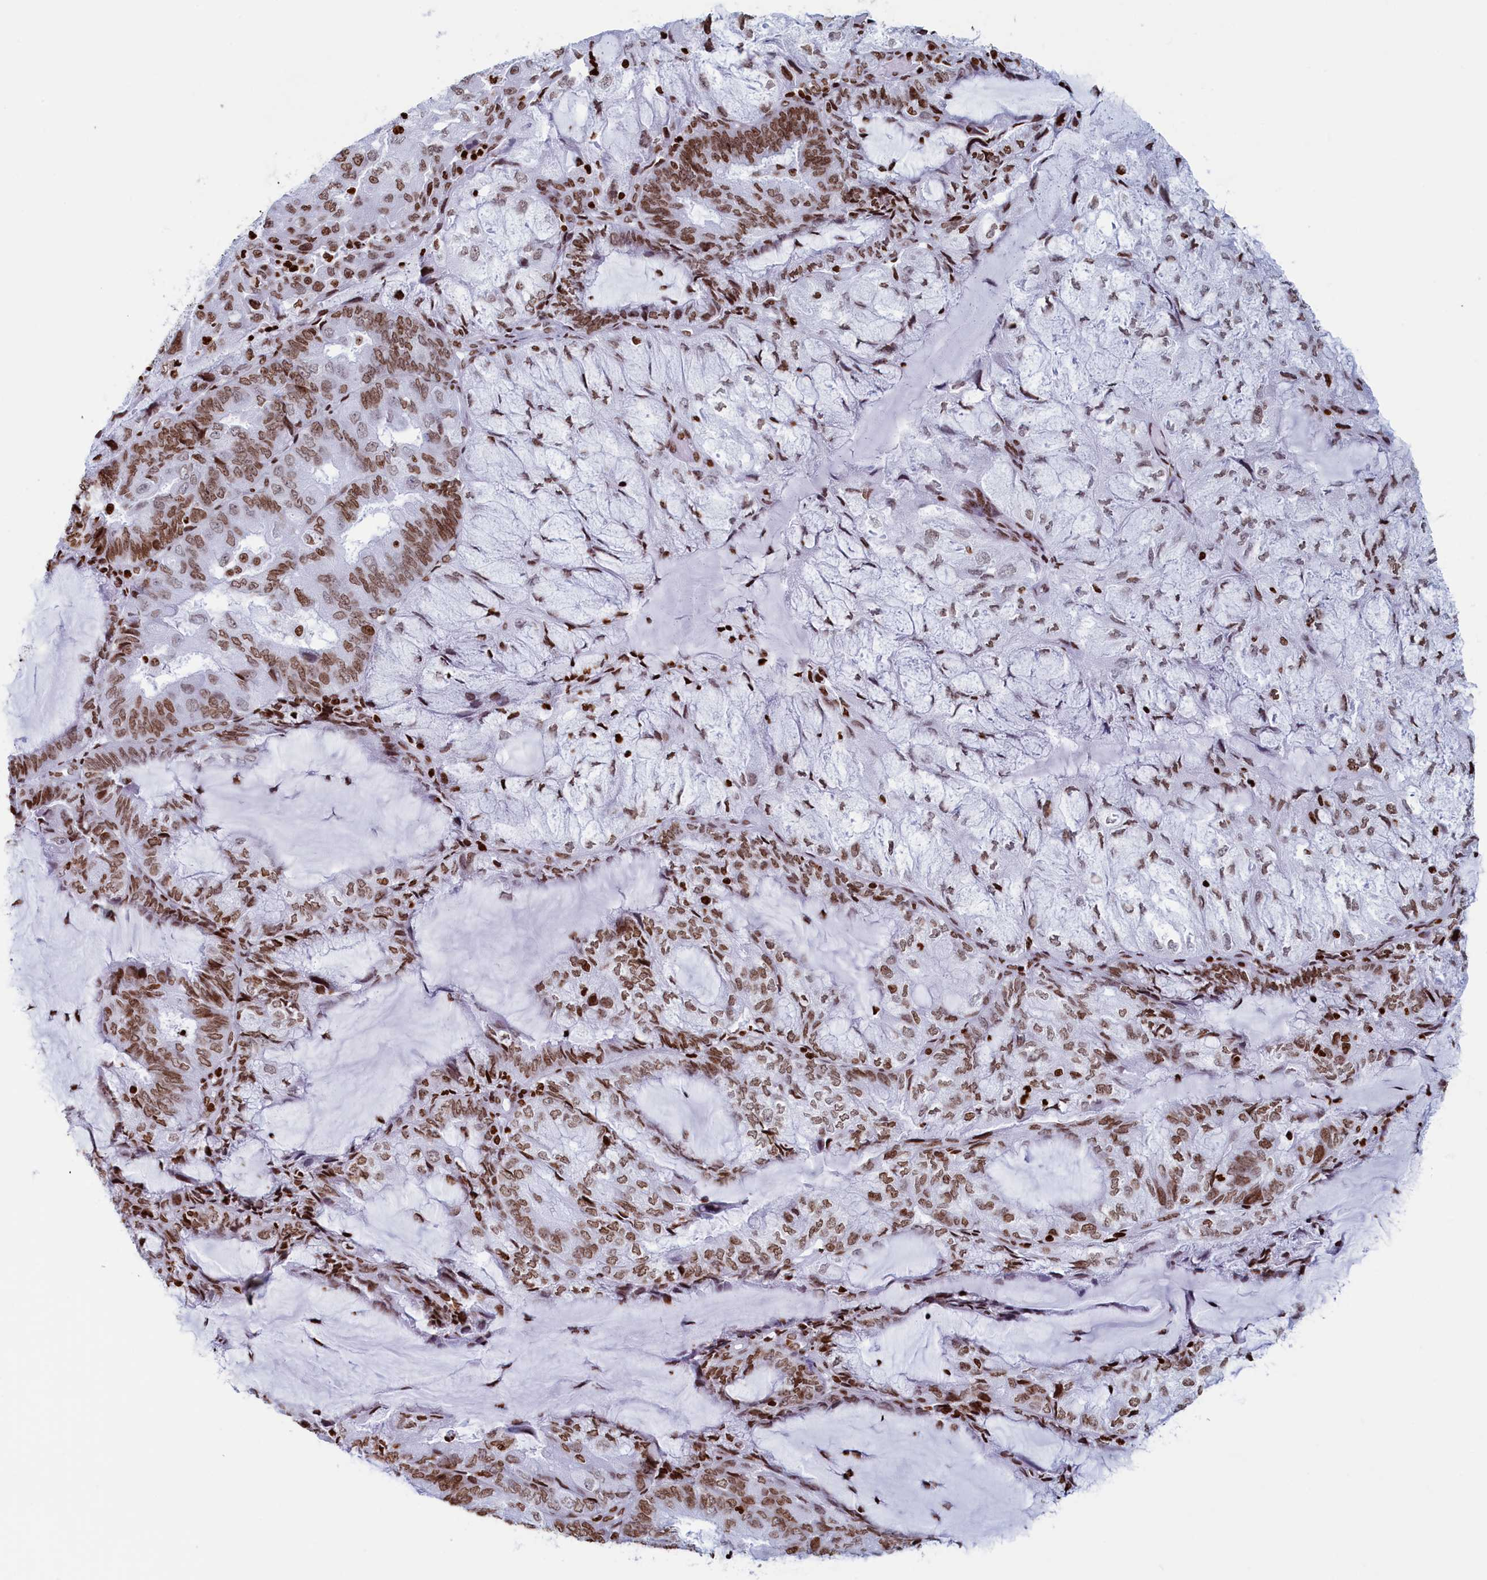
{"staining": {"intensity": "moderate", "quantity": ">75%", "location": "nuclear"}, "tissue": "endometrial cancer", "cell_type": "Tumor cells", "image_type": "cancer", "snomed": [{"axis": "morphology", "description": "Adenocarcinoma, NOS"}, {"axis": "topography", "description": "Endometrium"}], "caption": "This photomicrograph reveals endometrial adenocarcinoma stained with IHC to label a protein in brown. The nuclear of tumor cells show moderate positivity for the protein. Nuclei are counter-stained blue.", "gene": "APOBEC3A", "patient": {"sex": "female", "age": 81}}